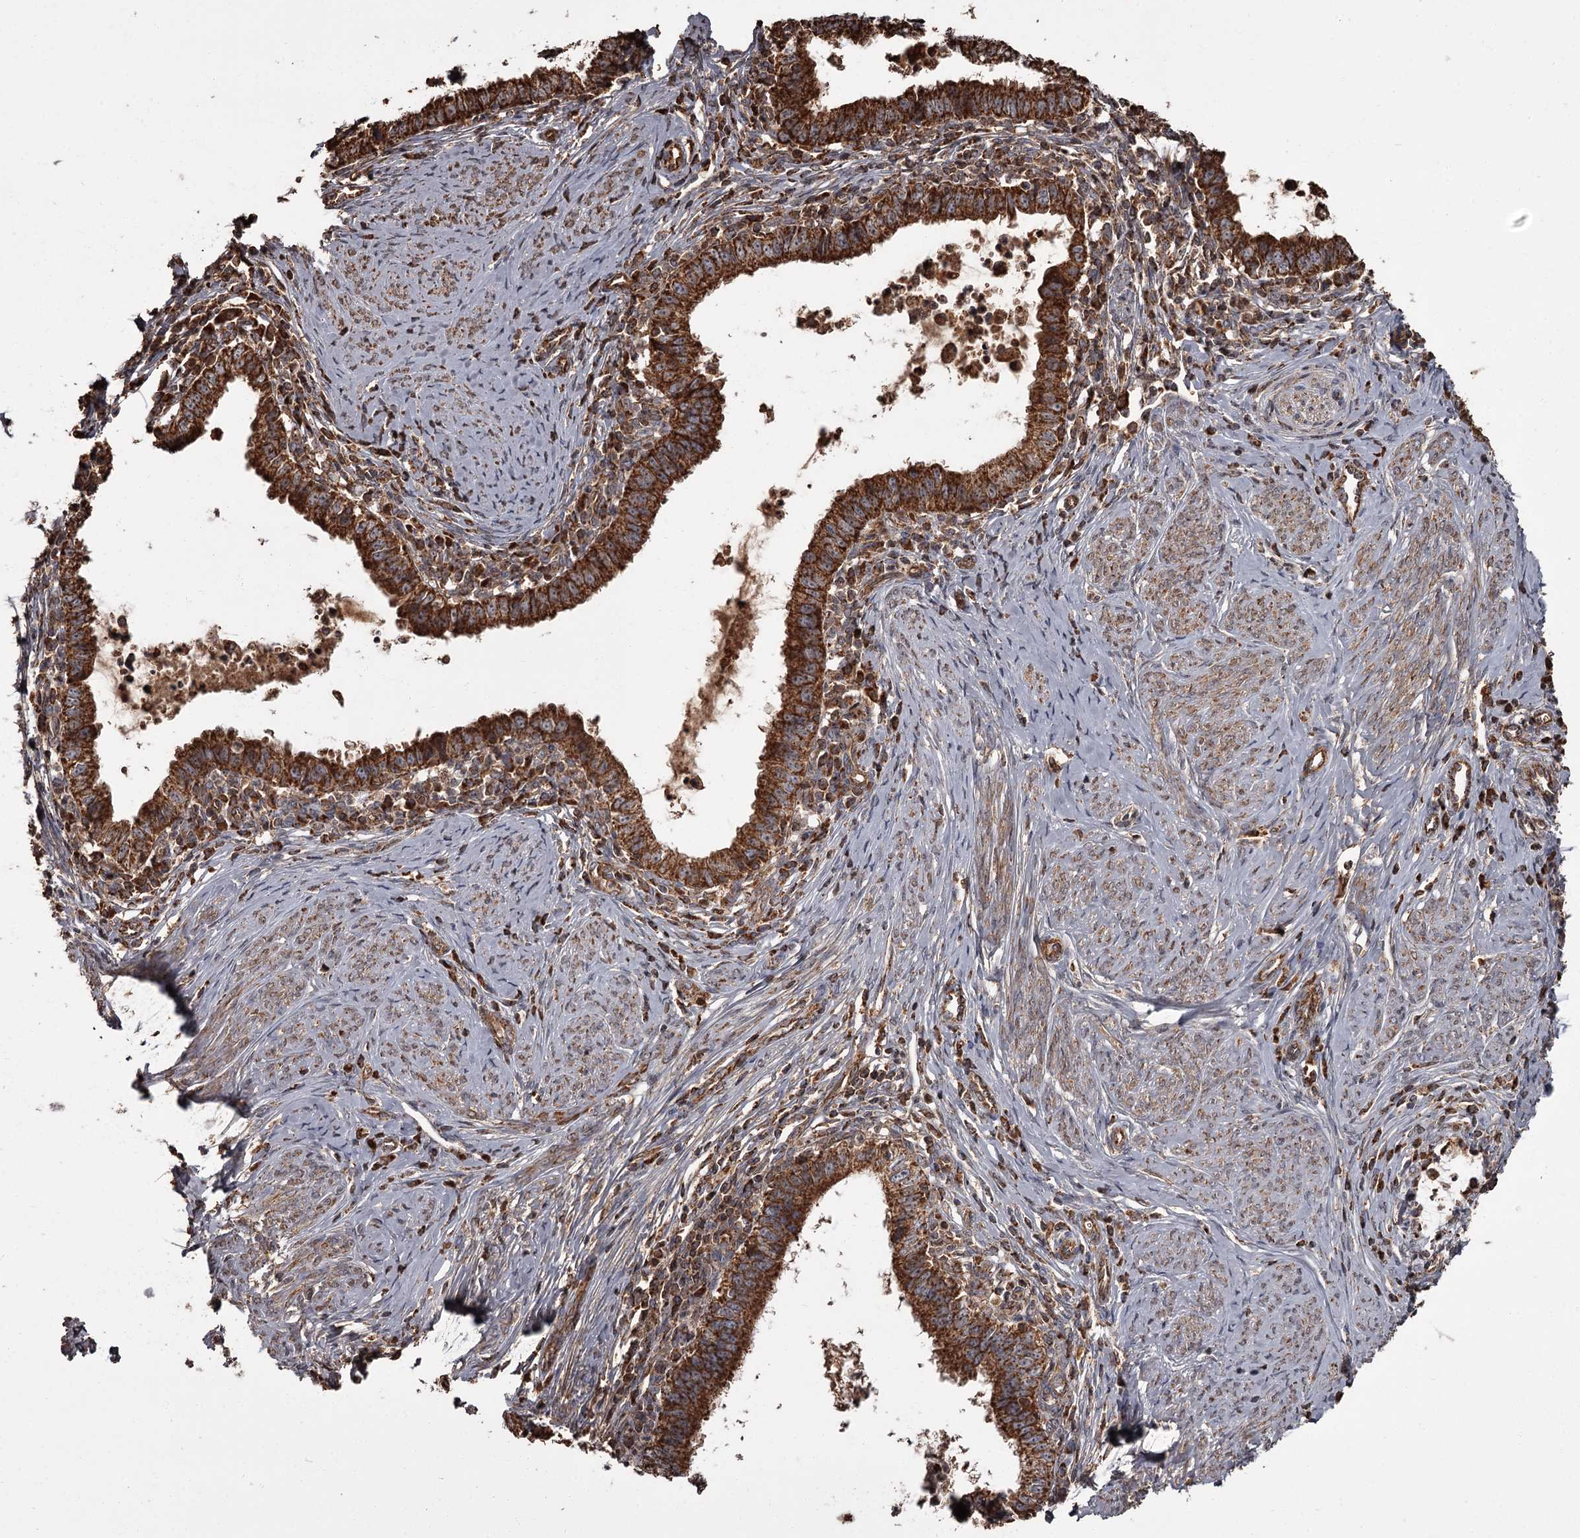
{"staining": {"intensity": "strong", "quantity": ">75%", "location": "cytoplasmic/membranous"}, "tissue": "cervical cancer", "cell_type": "Tumor cells", "image_type": "cancer", "snomed": [{"axis": "morphology", "description": "Adenocarcinoma, NOS"}, {"axis": "topography", "description": "Cervix"}], "caption": "An image of cervical adenocarcinoma stained for a protein exhibits strong cytoplasmic/membranous brown staining in tumor cells. (IHC, brightfield microscopy, high magnification).", "gene": "THAP9", "patient": {"sex": "female", "age": 36}}